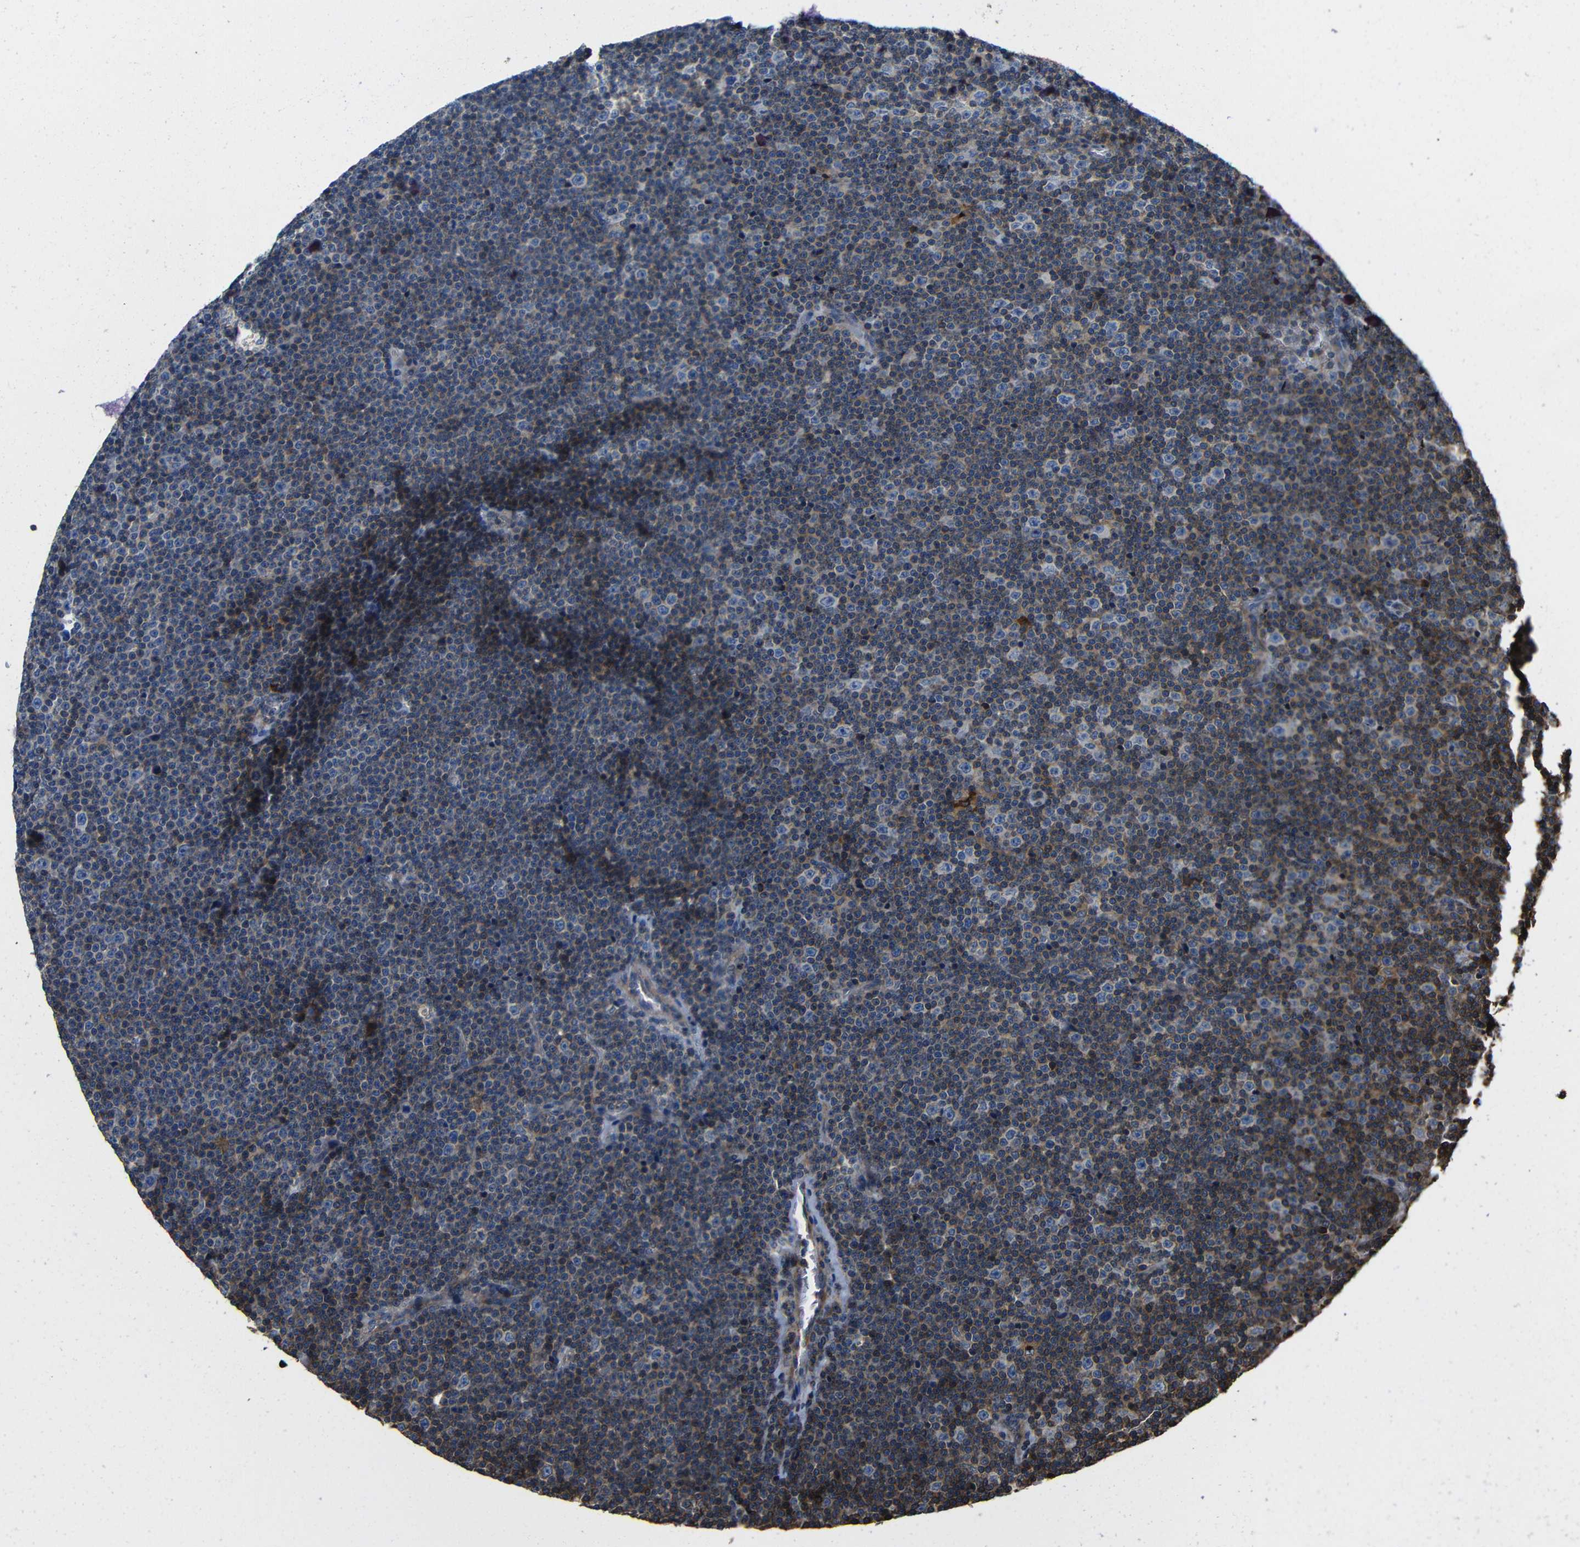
{"staining": {"intensity": "negative", "quantity": "none", "location": "none"}, "tissue": "lymphoma", "cell_type": "Tumor cells", "image_type": "cancer", "snomed": [{"axis": "morphology", "description": "Malignant lymphoma, non-Hodgkin's type, Low grade"}, {"axis": "topography", "description": "Lymph node"}], "caption": "Lymphoma stained for a protein using IHC reveals no expression tumor cells.", "gene": "GDI1", "patient": {"sex": "female", "age": 67}}